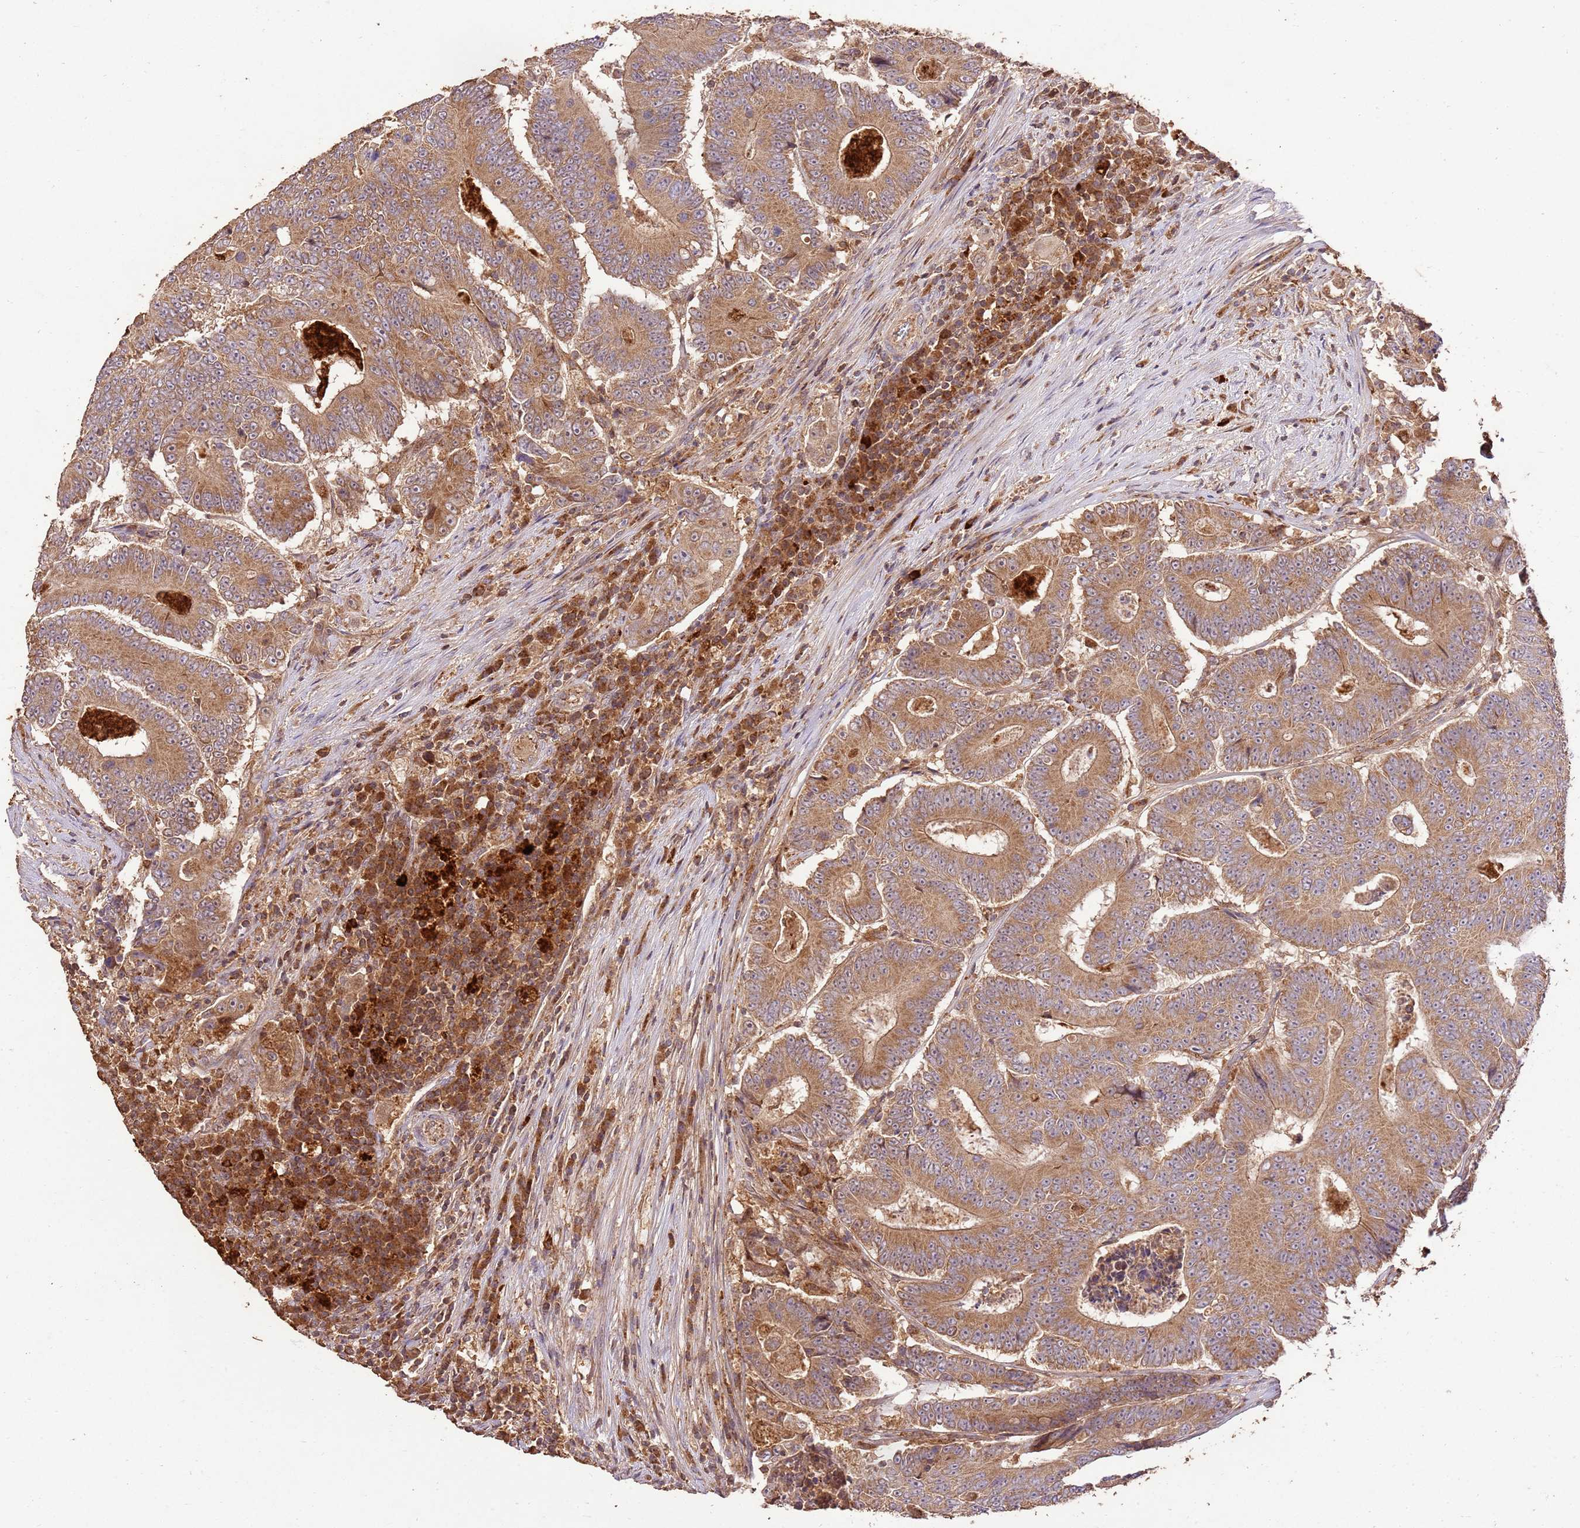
{"staining": {"intensity": "moderate", "quantity": ">75%", "location": "cytoplasmic/membranous"}, "tissue": "colorectal cancer", "cell_type": "Tumor cells", "image_type": "cancer", "snomed": [{"axis": "morphology", "description": "Adenocarcinoma, NOS"}, {"axis": "topography", "description": "Colon"}], "caption": "This is a histology image of immunohistochemistry (IHC) staining of adenocarcinoma (colorectal), which shows moderate staining in the cytoplasmic/membranous of tumor cells.", "gene": "LRRC28", "patient": {"sex": "male", "age": 83}}